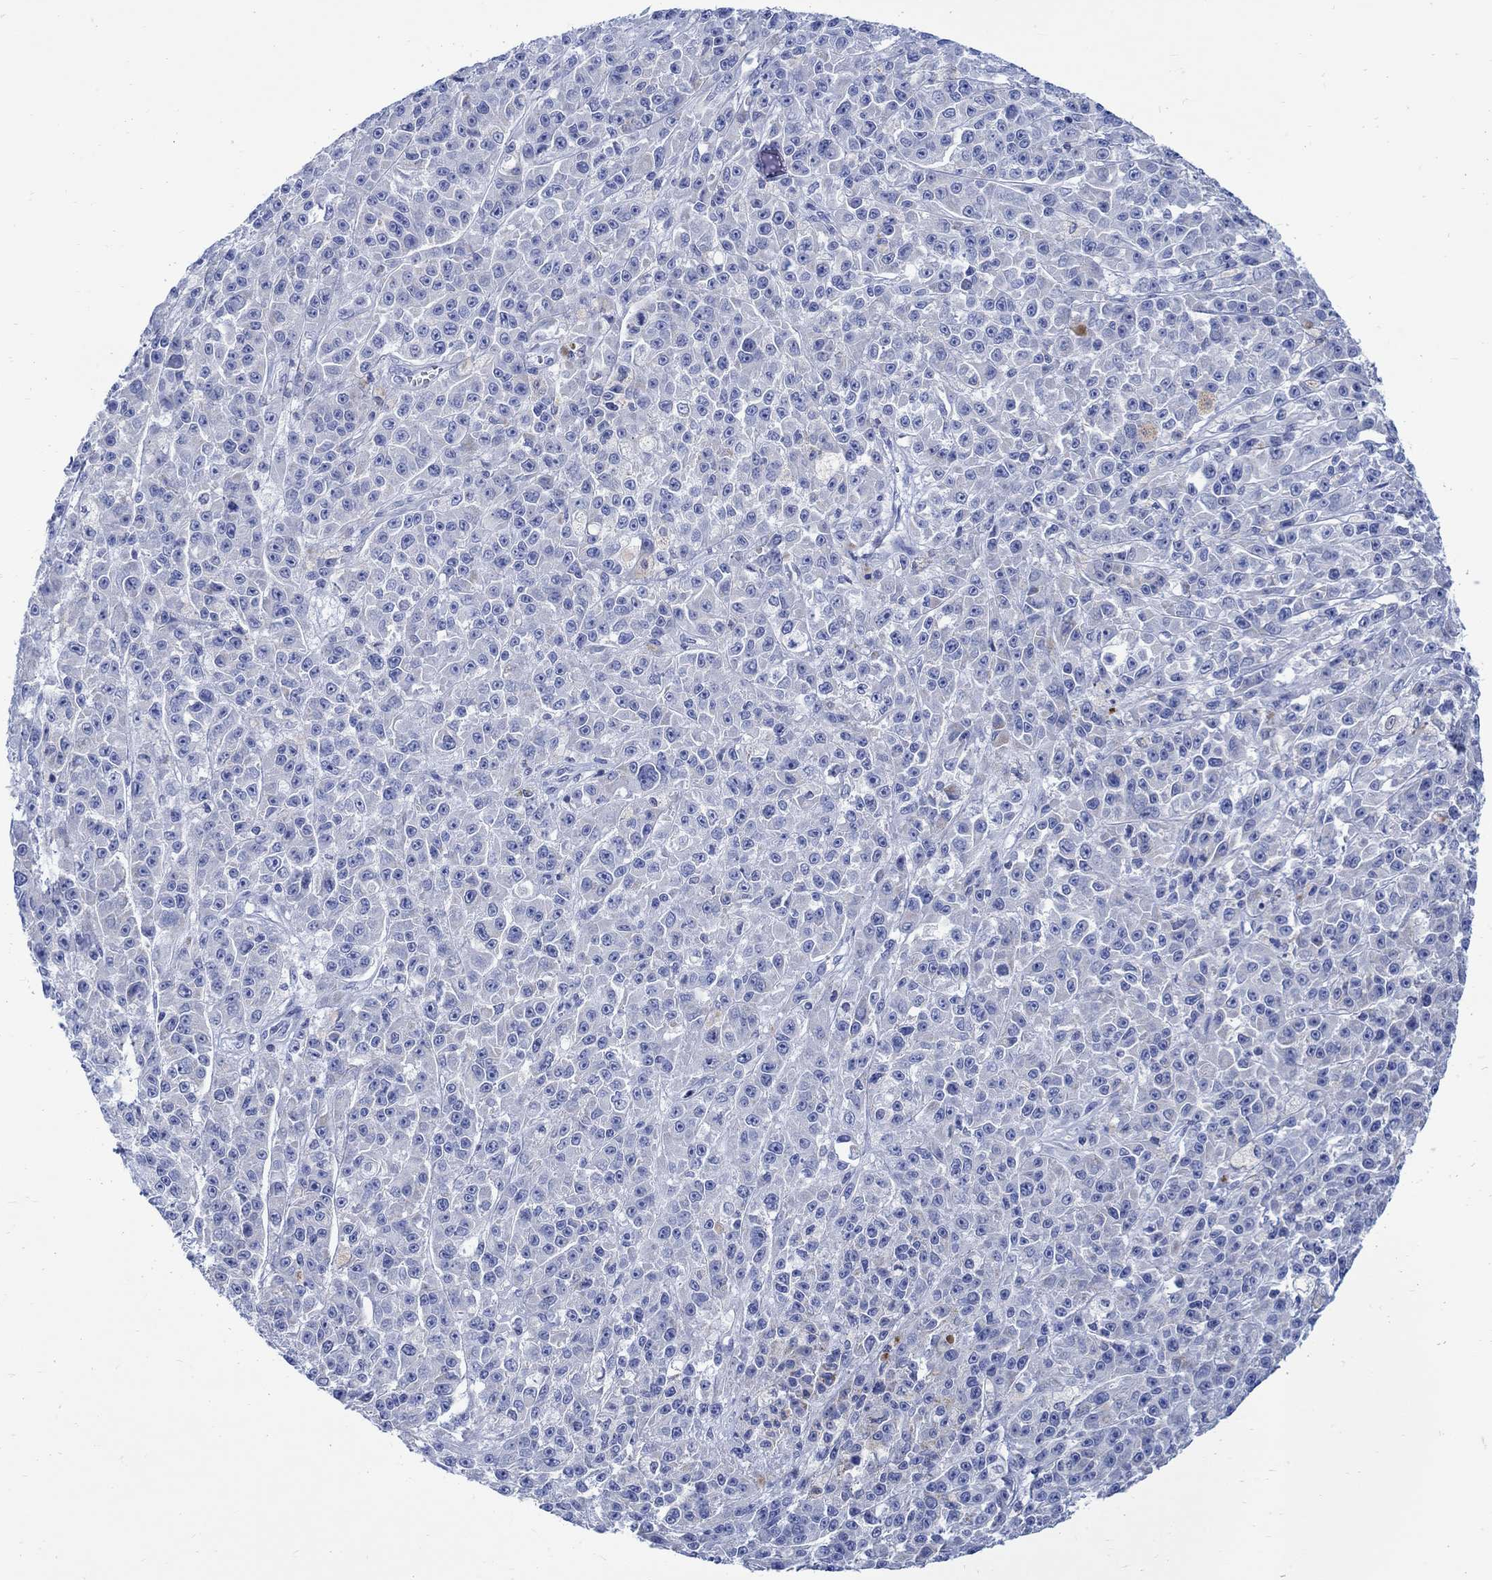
{"staining": {"intensity": "weak", "quantity": "<25%", "location": "cytoplasmic/membranous"}, "tissue": "melanoma", "cell_type": "Tumor cells", "image_type": "cancer", "snomed": [{"axis": "morphology", "description": "Malignant melanoma, NOS"}, {"axis": "topography", "description": "Skin"}], "caption": "This is an immunohistochemistry micrograph of malignant melanoma. There is no expression in tumor cells.", "gene": "CPLX2", "patient": {"sex": "female", "age": 58}}